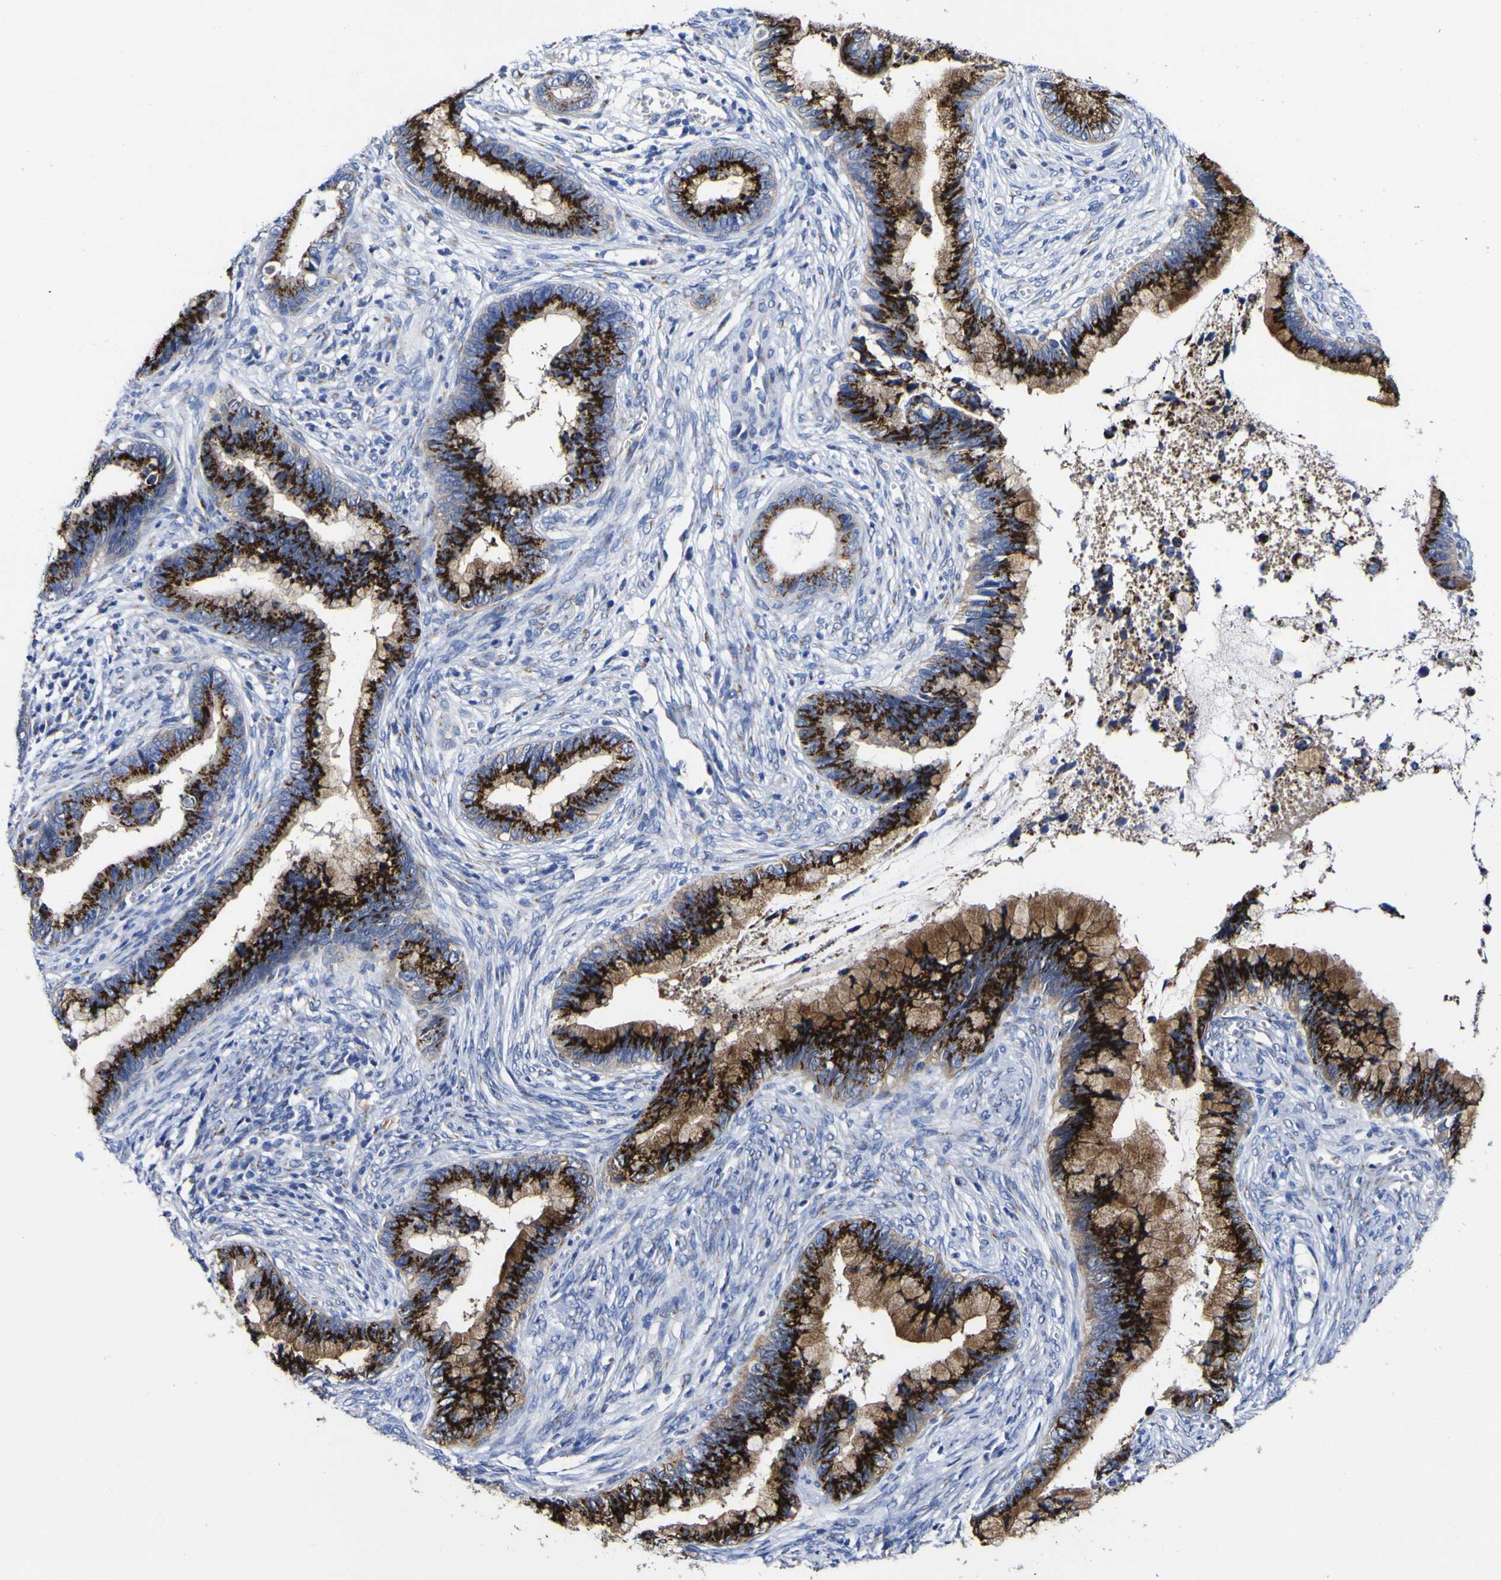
{"staining": {"intensity": "strong", "quantity": ">75%", "location": "cytoplasmic/membranous"}, "tissue": "cervical cancer", "cell_type": "Tumor cells", "image_type": "cancer", "snomed": [{"axis": "morphology", "description": "Adenocarcinoma, NOS"}, {"axis": "topography", "description": "Cervix"}], "caption": "Brown immunohistochemical staining in human cervical cancer shows strong cytoplasmic/membranous staining in approximately >75% of tumor cells. (DAB (3,3'-diaminobenzidine) IHC with brightfield microscopy, high magnification).", "gene": "GOLM1", "patient": {"sex": "female", "age": 44}}